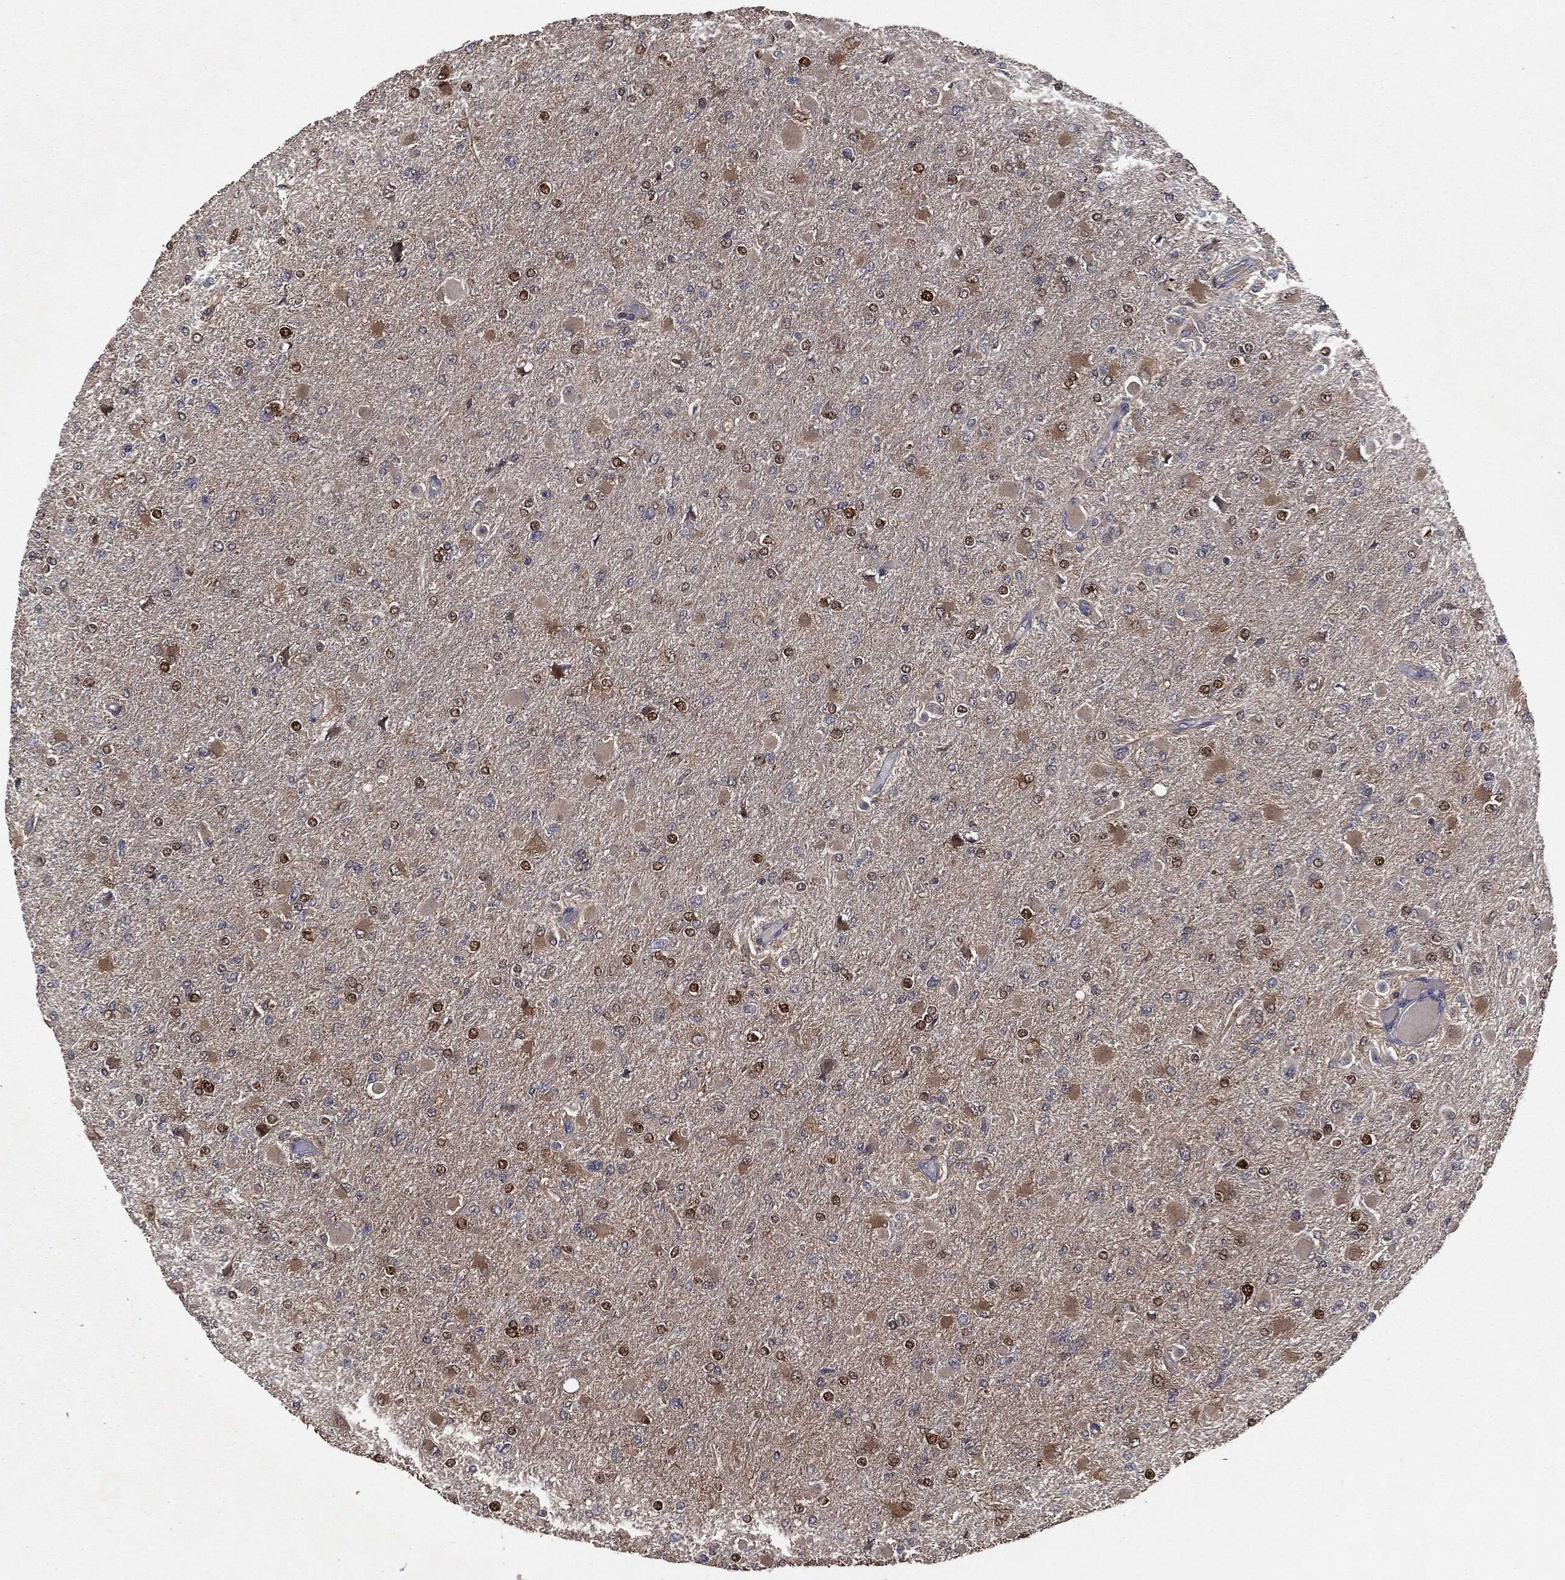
{"staining": {"intensity": "strong", "quantity": "<25%", "location": "nuclear"}, "tissue": "glioma", "cell_type": "Tumor cells", "image_type": "cancer", "snomed": [{"axis": "morphology", "description": "Glioma, malignant, High grade"}, {"axis": "topography", "description": "Cerebral cortex"}], "caption": "About <25% of tumor cells in glioma reveal strong nuclear protein expression as visualized by brown immunohistochemical staining.", "gene": "PLOD3", "patient": {"sex": "female", "age": 36}}